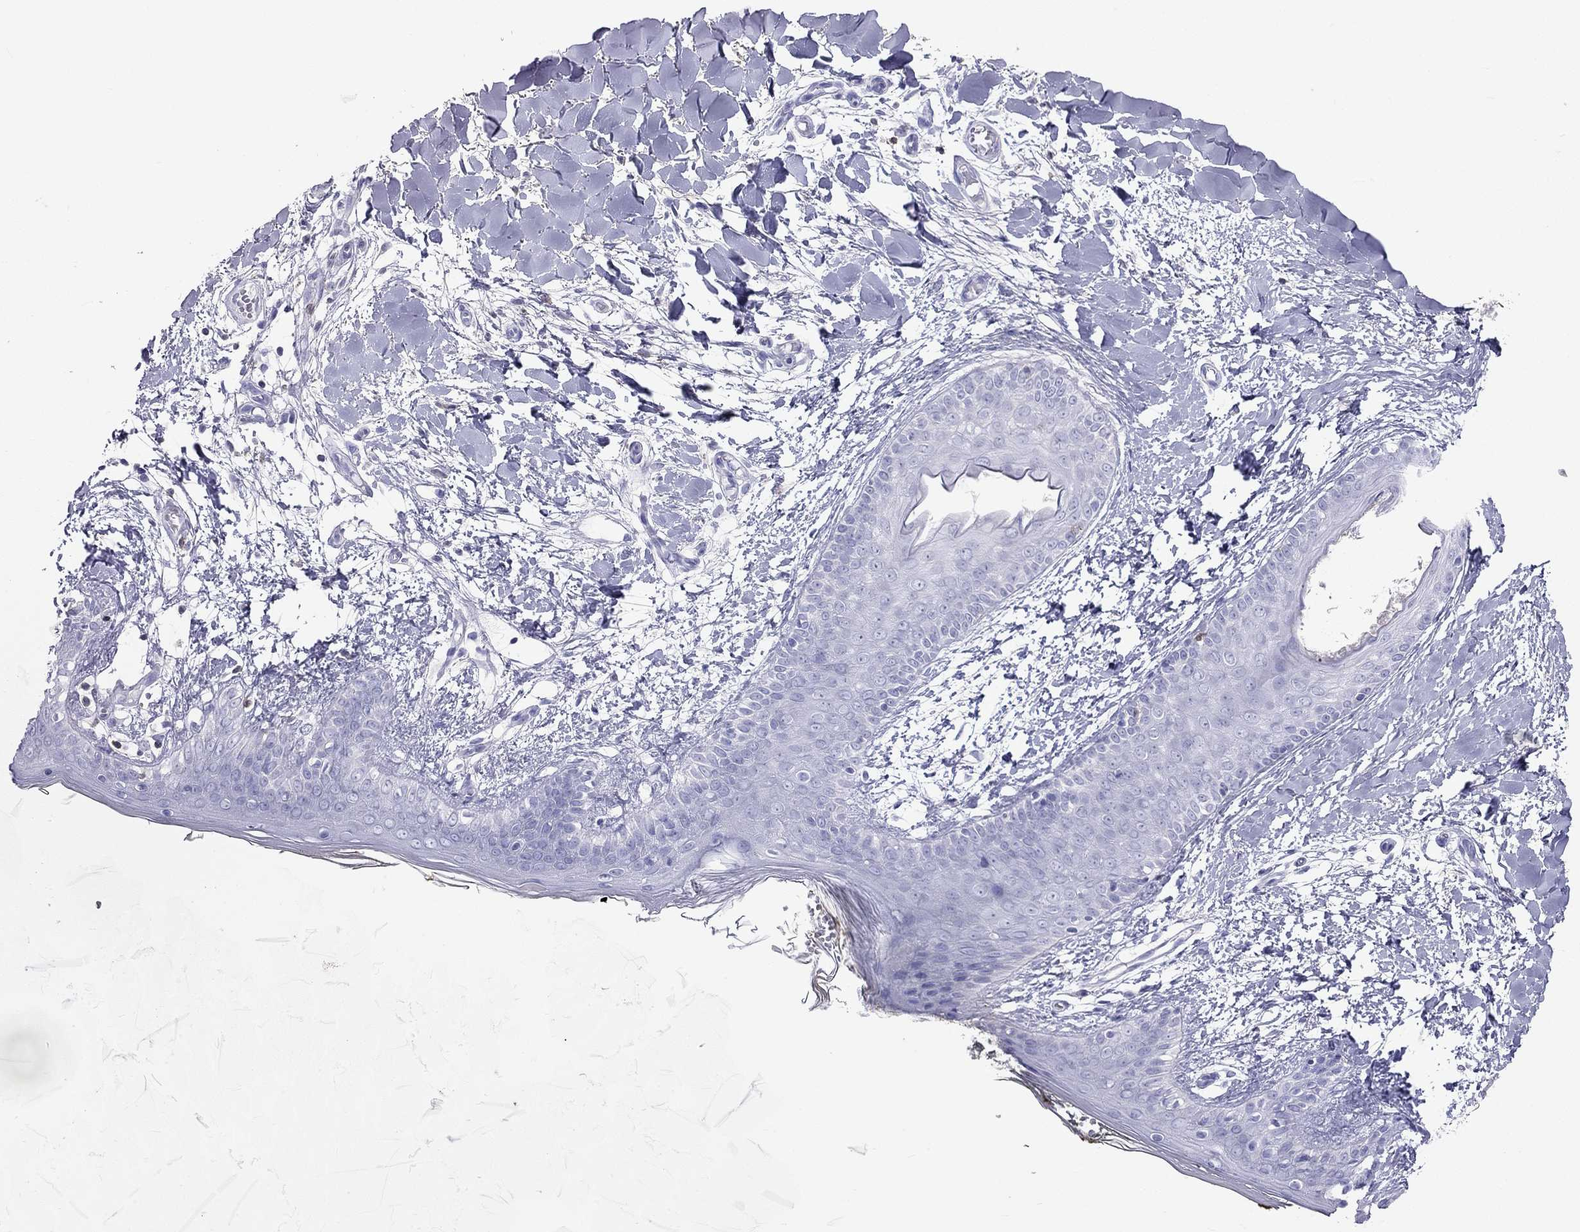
{"staining": {"intensity": "negative", "quantity": "none", "location": "none"}, "tissue": "skin", "cell_type": "Fibroblasts", "image_type": "normal", "snomed": [{"axis": "morphology", "description": "Normal tissue, NOS"}, {"axis": "topography", "description": "Skin"}], "caption": "High power microscopy histopathology image of an immunohistochemistry (IHC) micrograph of benign skin, revealing no significant staining in fibroblasts.", "gene": "SH2D2A", "patient": {"sex": "female", "age": 34}}